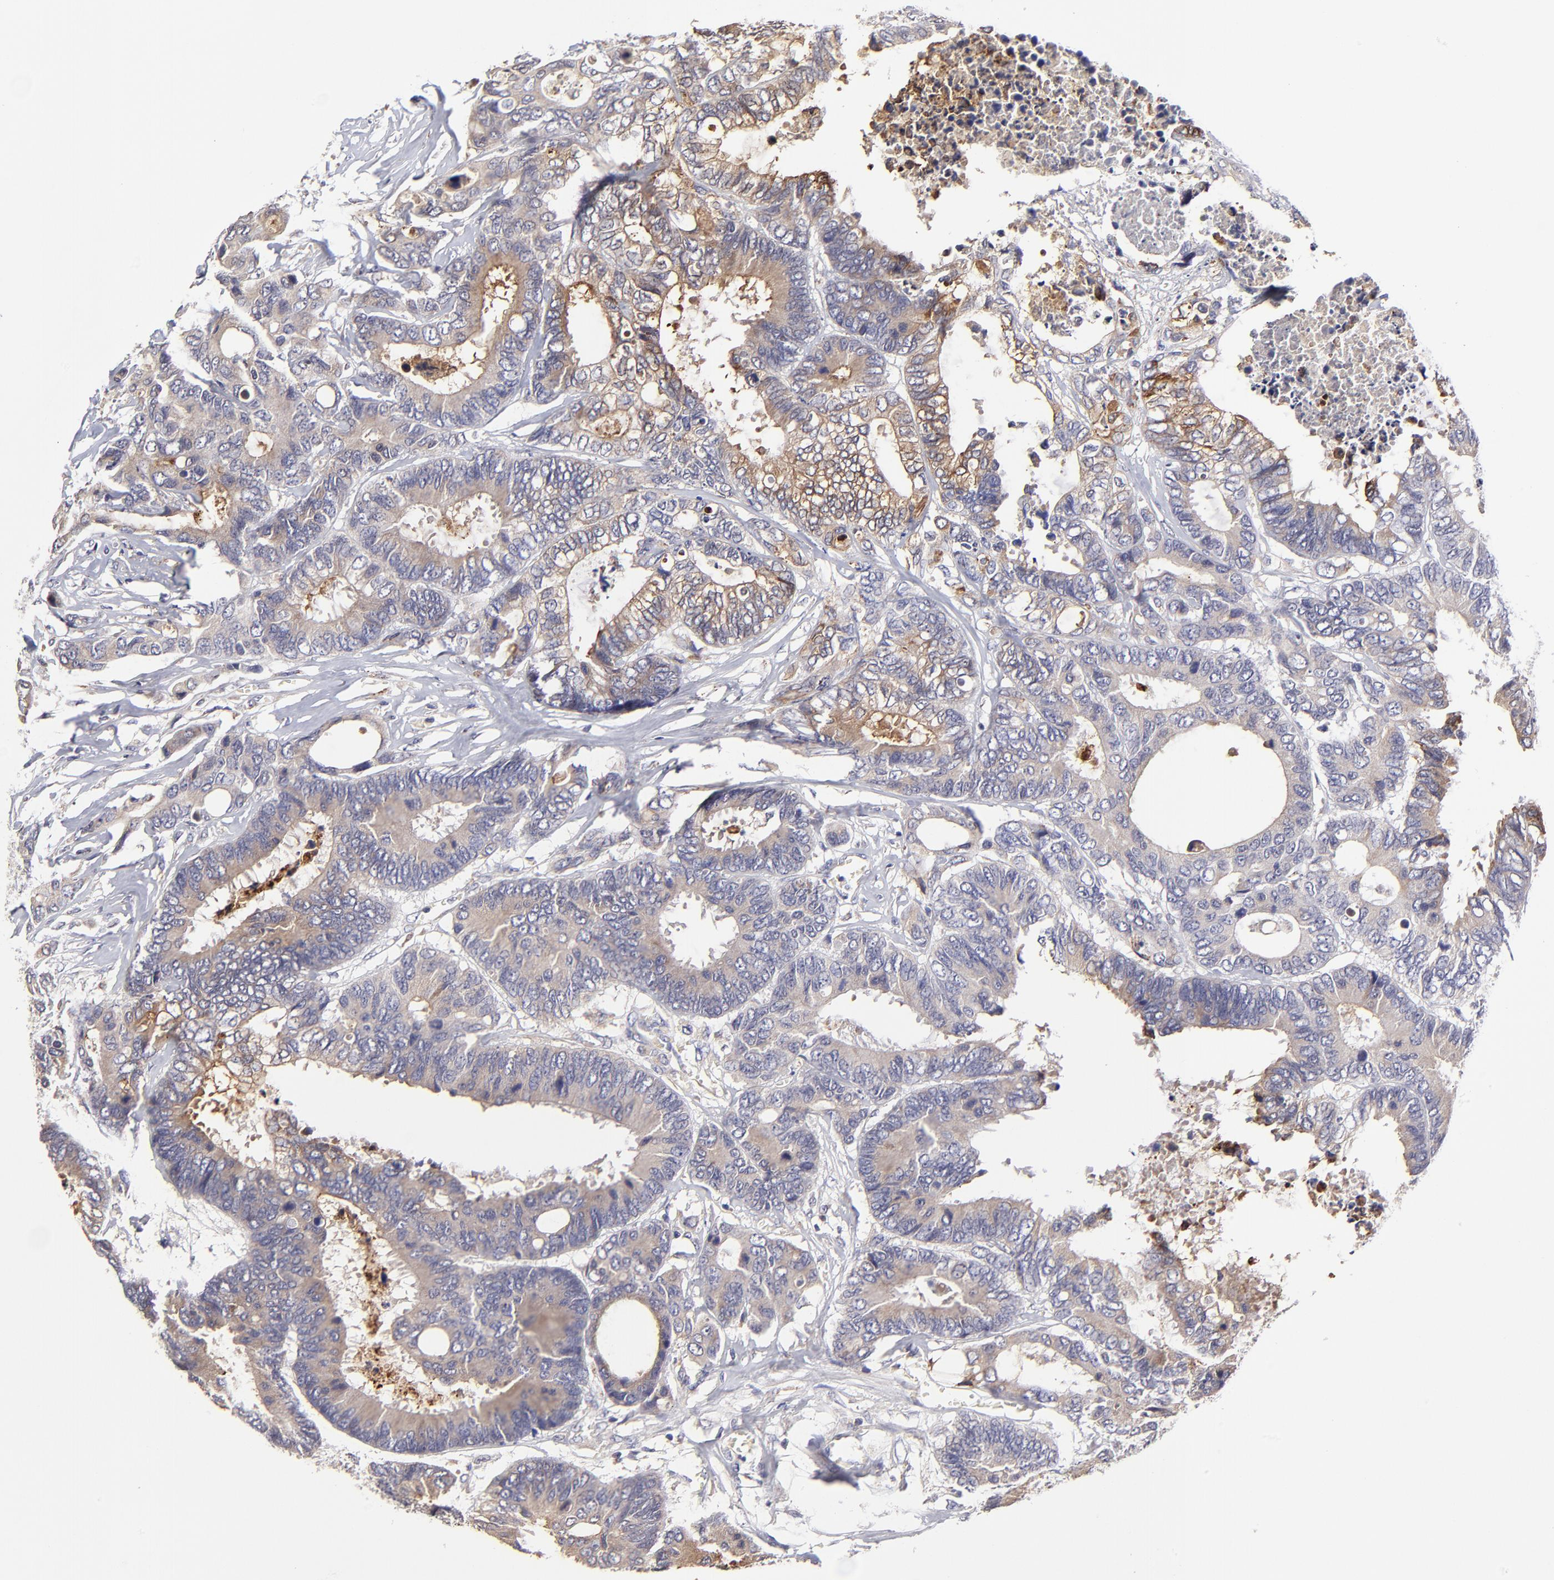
{"staining": {"intensity": "weak", "quantity": ">75%", "location": "cytoplasmic/membranous"}, "tissue": "colorectal cancer", "cell_type": "Tumor cells", "image_type": "cancer", "snomed": [{"axis": "morphology", "description": "Adenocarcinoma, NOS"}, {"axis": "topography", "description": "Rectum"}], "caption": "Approximately >75% of tumor cells in human colorectal cancer (adenocarcinoma) show weak cytoplasmic/membranous protein positivity as visualized by brown immunohistochemical staining.", "gene": "GCSAM", "patient": {"sex": "male", "age": 55}}